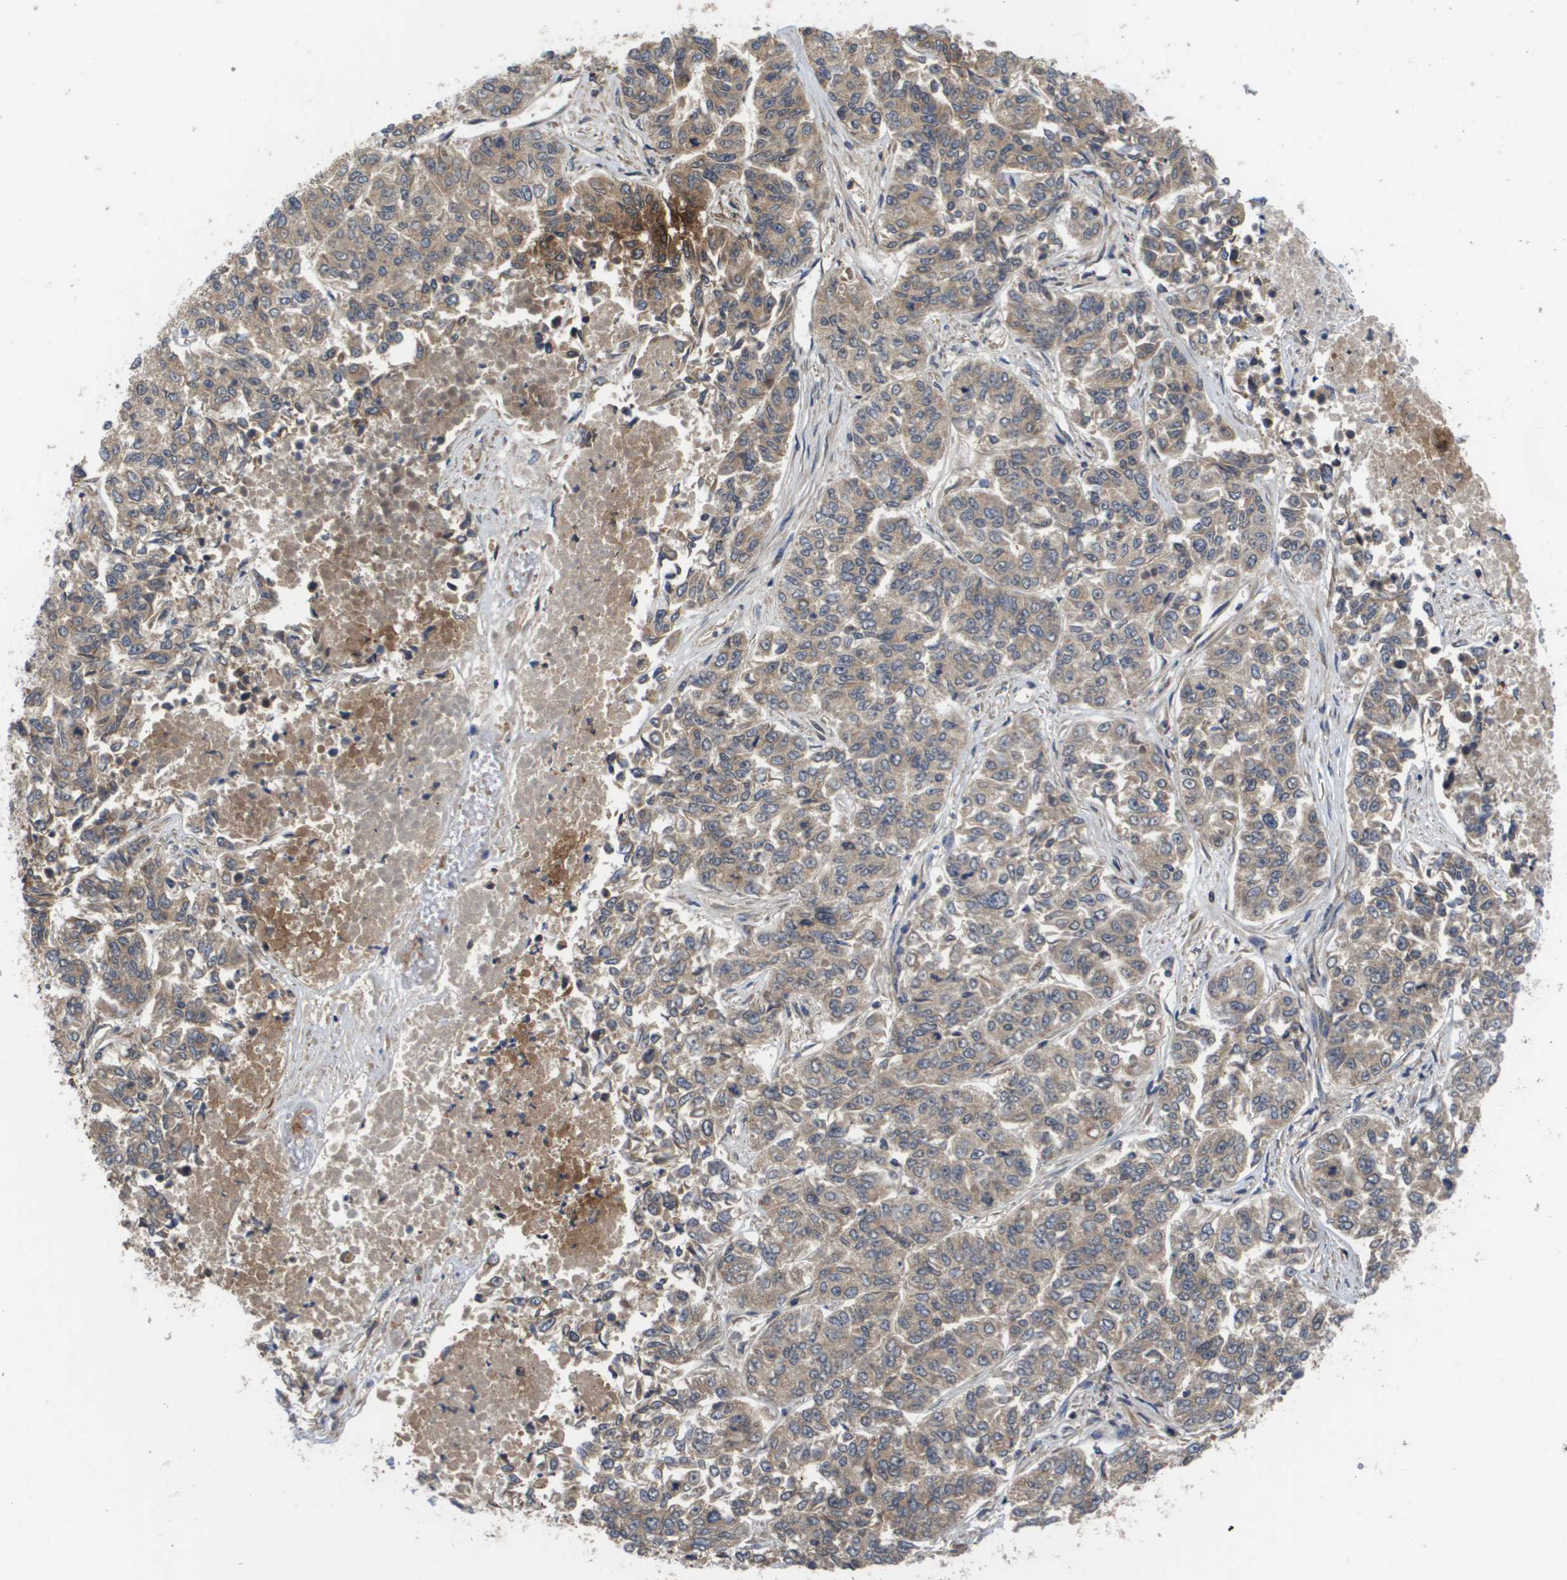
{"staining": {"intensity": "weak", "quantity": ">75%", "location": "cytoplasmic/membranous"}, "tissue": "lung cancer", "cell_type": "Tumor cells", "image_type": "cancer", "snomed": [{"axis": "morphology", "description": "Adenocarcinoma, NOS"}, {"axis": "topography", "description": "Lung"}], "caption": "This histopathology image shows lung adenocarcinoma stained with IHC to label a protein in brown. The cytoplasmic/membranous of tumor cells show weak positivity for the protein. Nuclei are counter-stained blue.", "gene": "RBM38", "patient": {"sex": "male", "age": 84}}